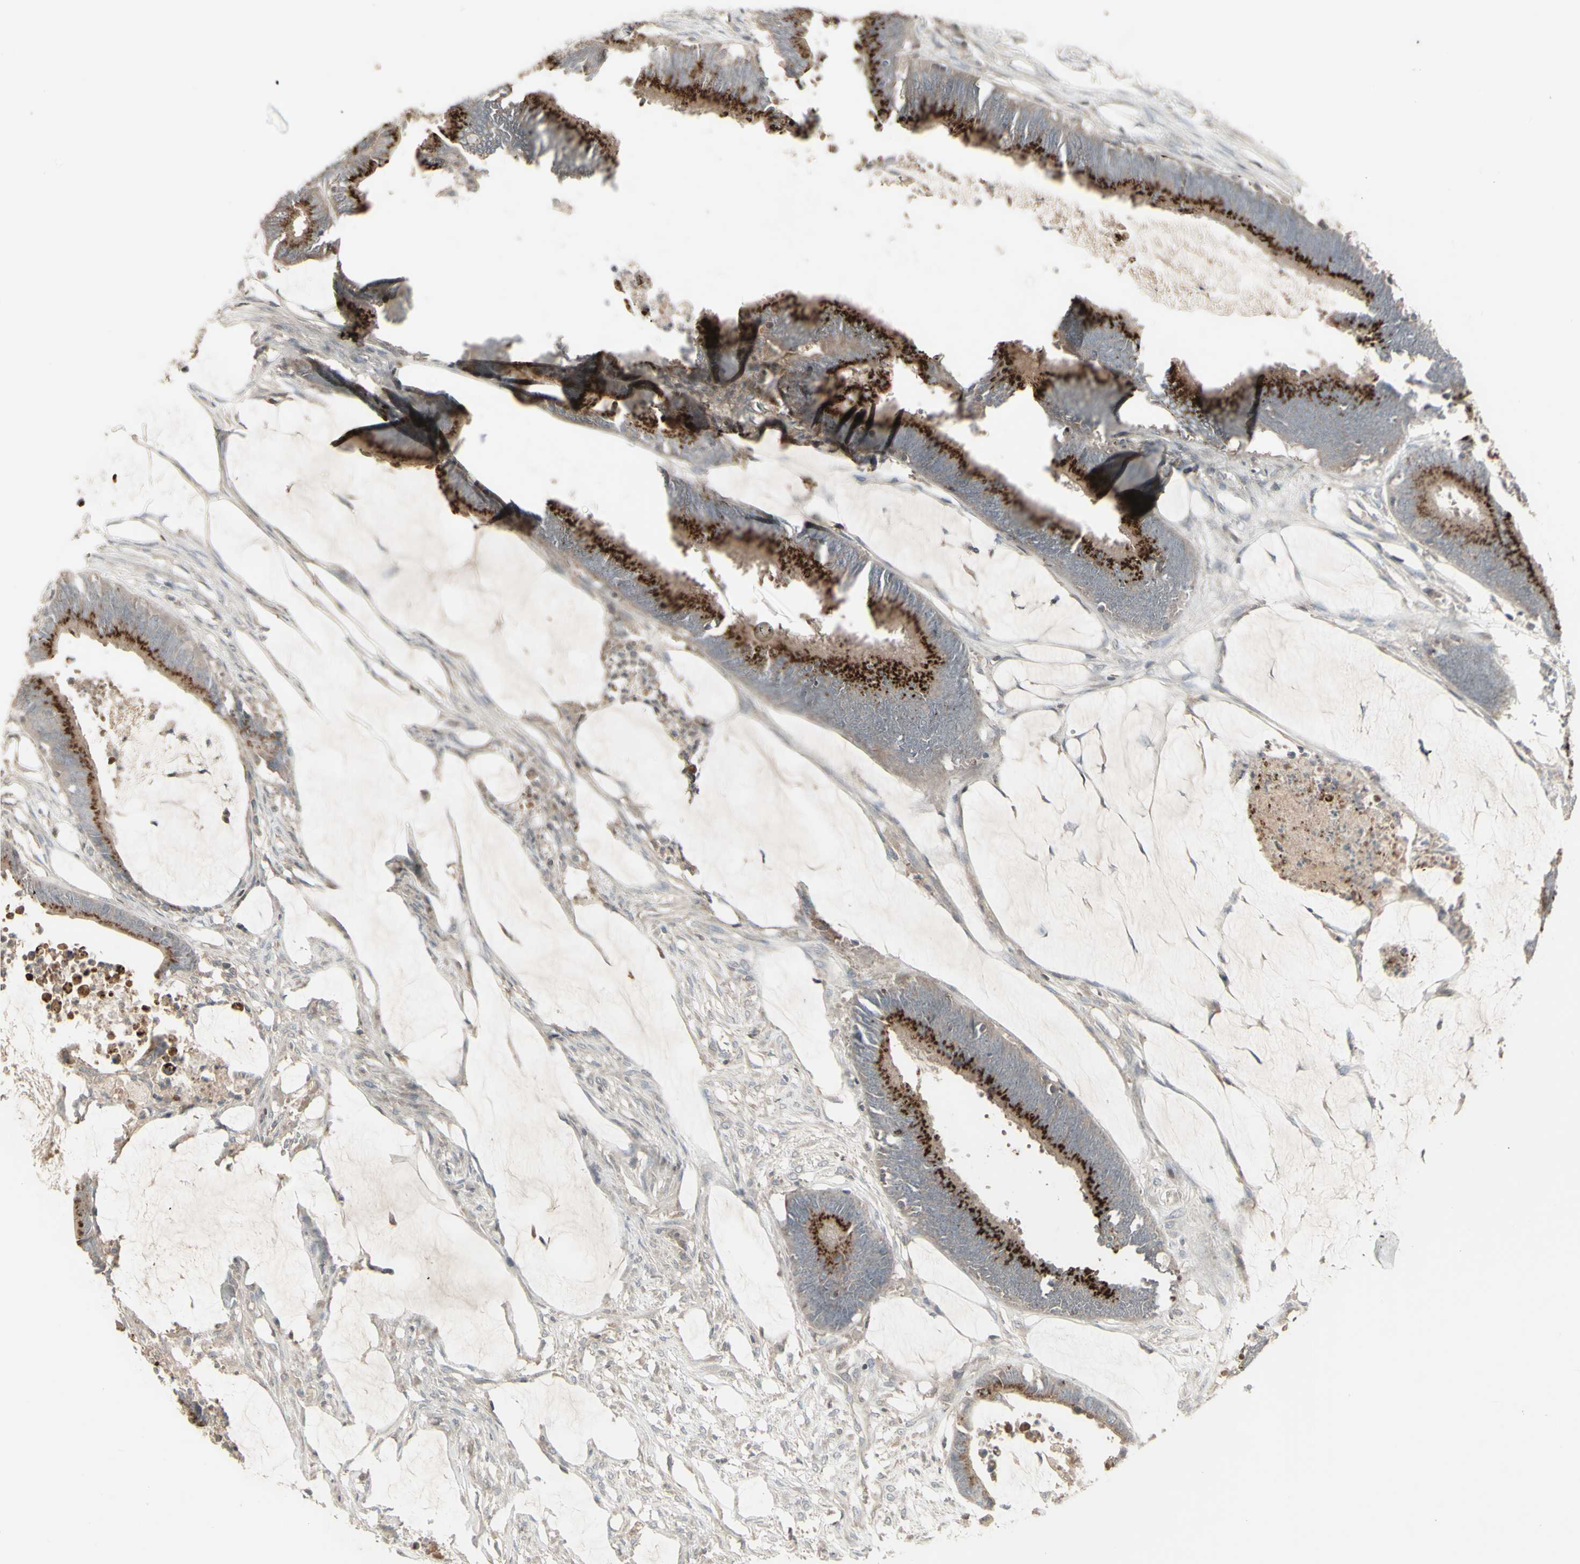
{"staining": {"intensity": "strong", "quantity": ">75%", "location": "cytoplasmic/membranous"}, "tissue": "colorectal cancer", "cell_type": "Tumor cells", "image_type": "cancer", "snomed": [{"axis": "morphology", "description": "Adenocarcinoma, NOS"}, {"axis": "topography", "description": "Rectum"}], "caption": "Protein expression analysis of human colorectal adenocarcinoma reveals strong cytoplasmic/membranous staining in about >75% of tumor cells.", "gene": "CSK", "patient": {"sex": "female", "age": 66}}